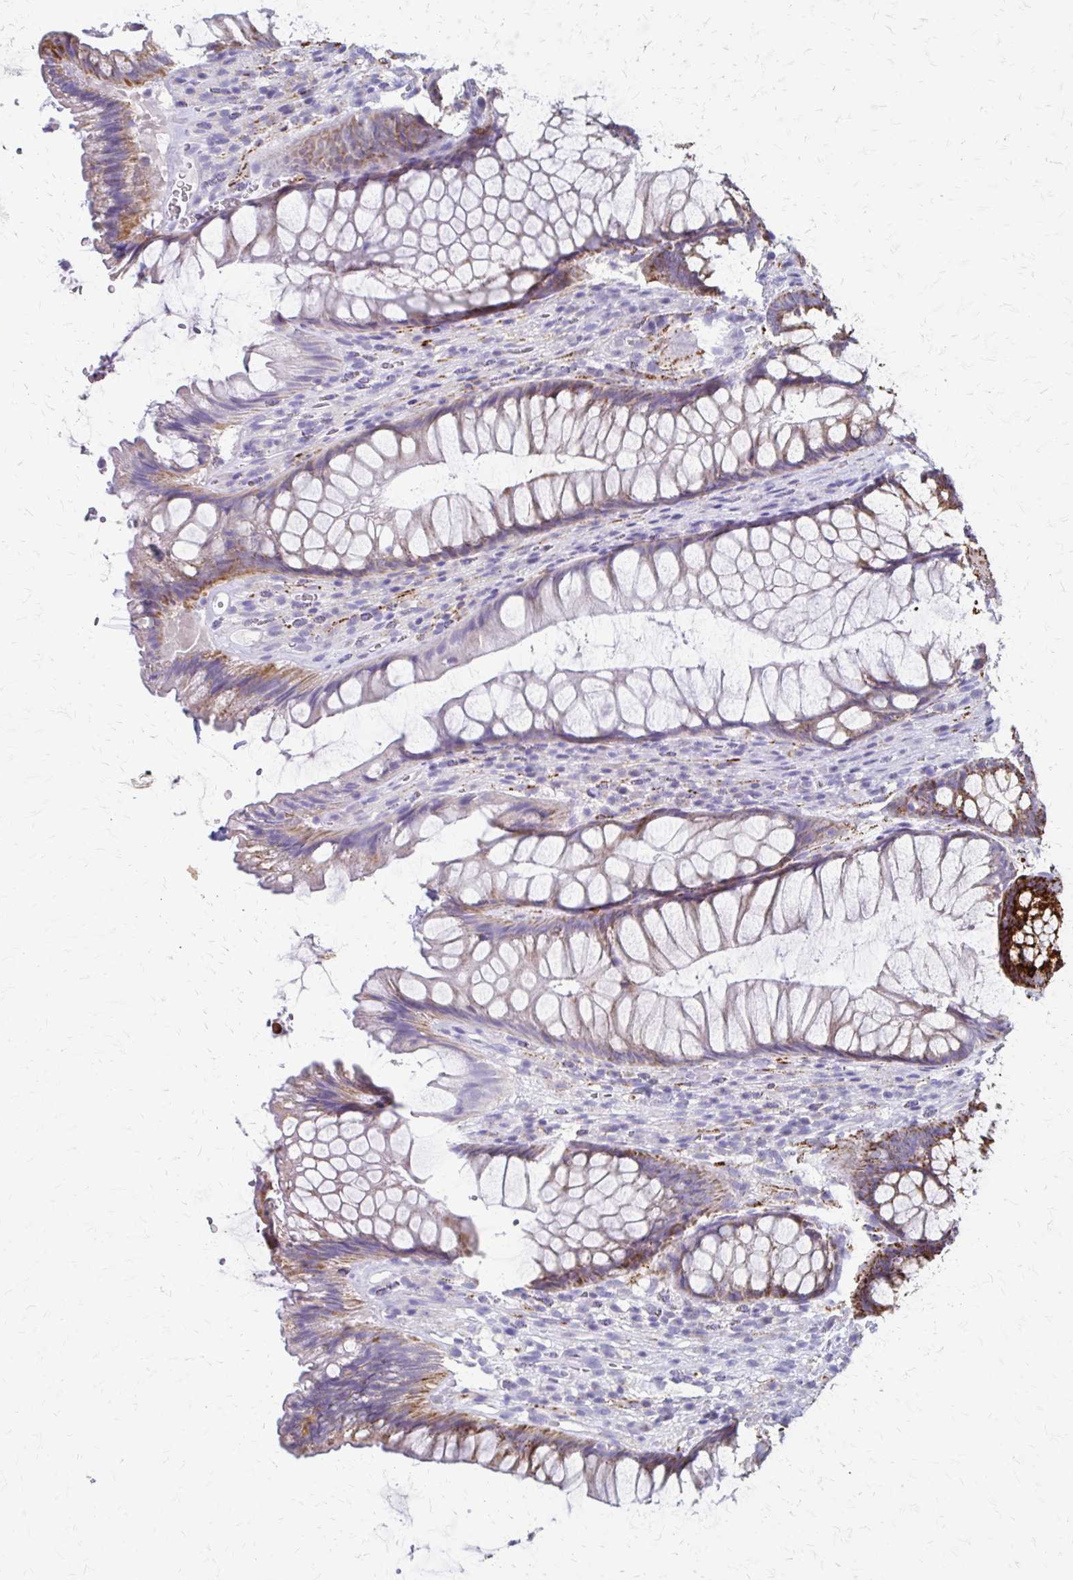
{"staining": {"intensity": "strong", "quantity": "25%-75%", "location": "cytoplasmic/membranous"}, "tissue": "rectum", "cell_type": "Glandular cells", "image_type": "normal", "snomed": [{"axis": "morphology", "description": "Normal tissue, NOS"}, {"axis": "topography", "description": "Rectum"}], "caption": "Protein staining of normal rectum displays strong cytoplasmic/membranous staining in about 25%-75% of glandular cells. (DAB IHC, brown staining for protein, blue staining for nuclei).", "gene": "ZSCAN5B", "patient": {"sex": "male", "age": 53}}